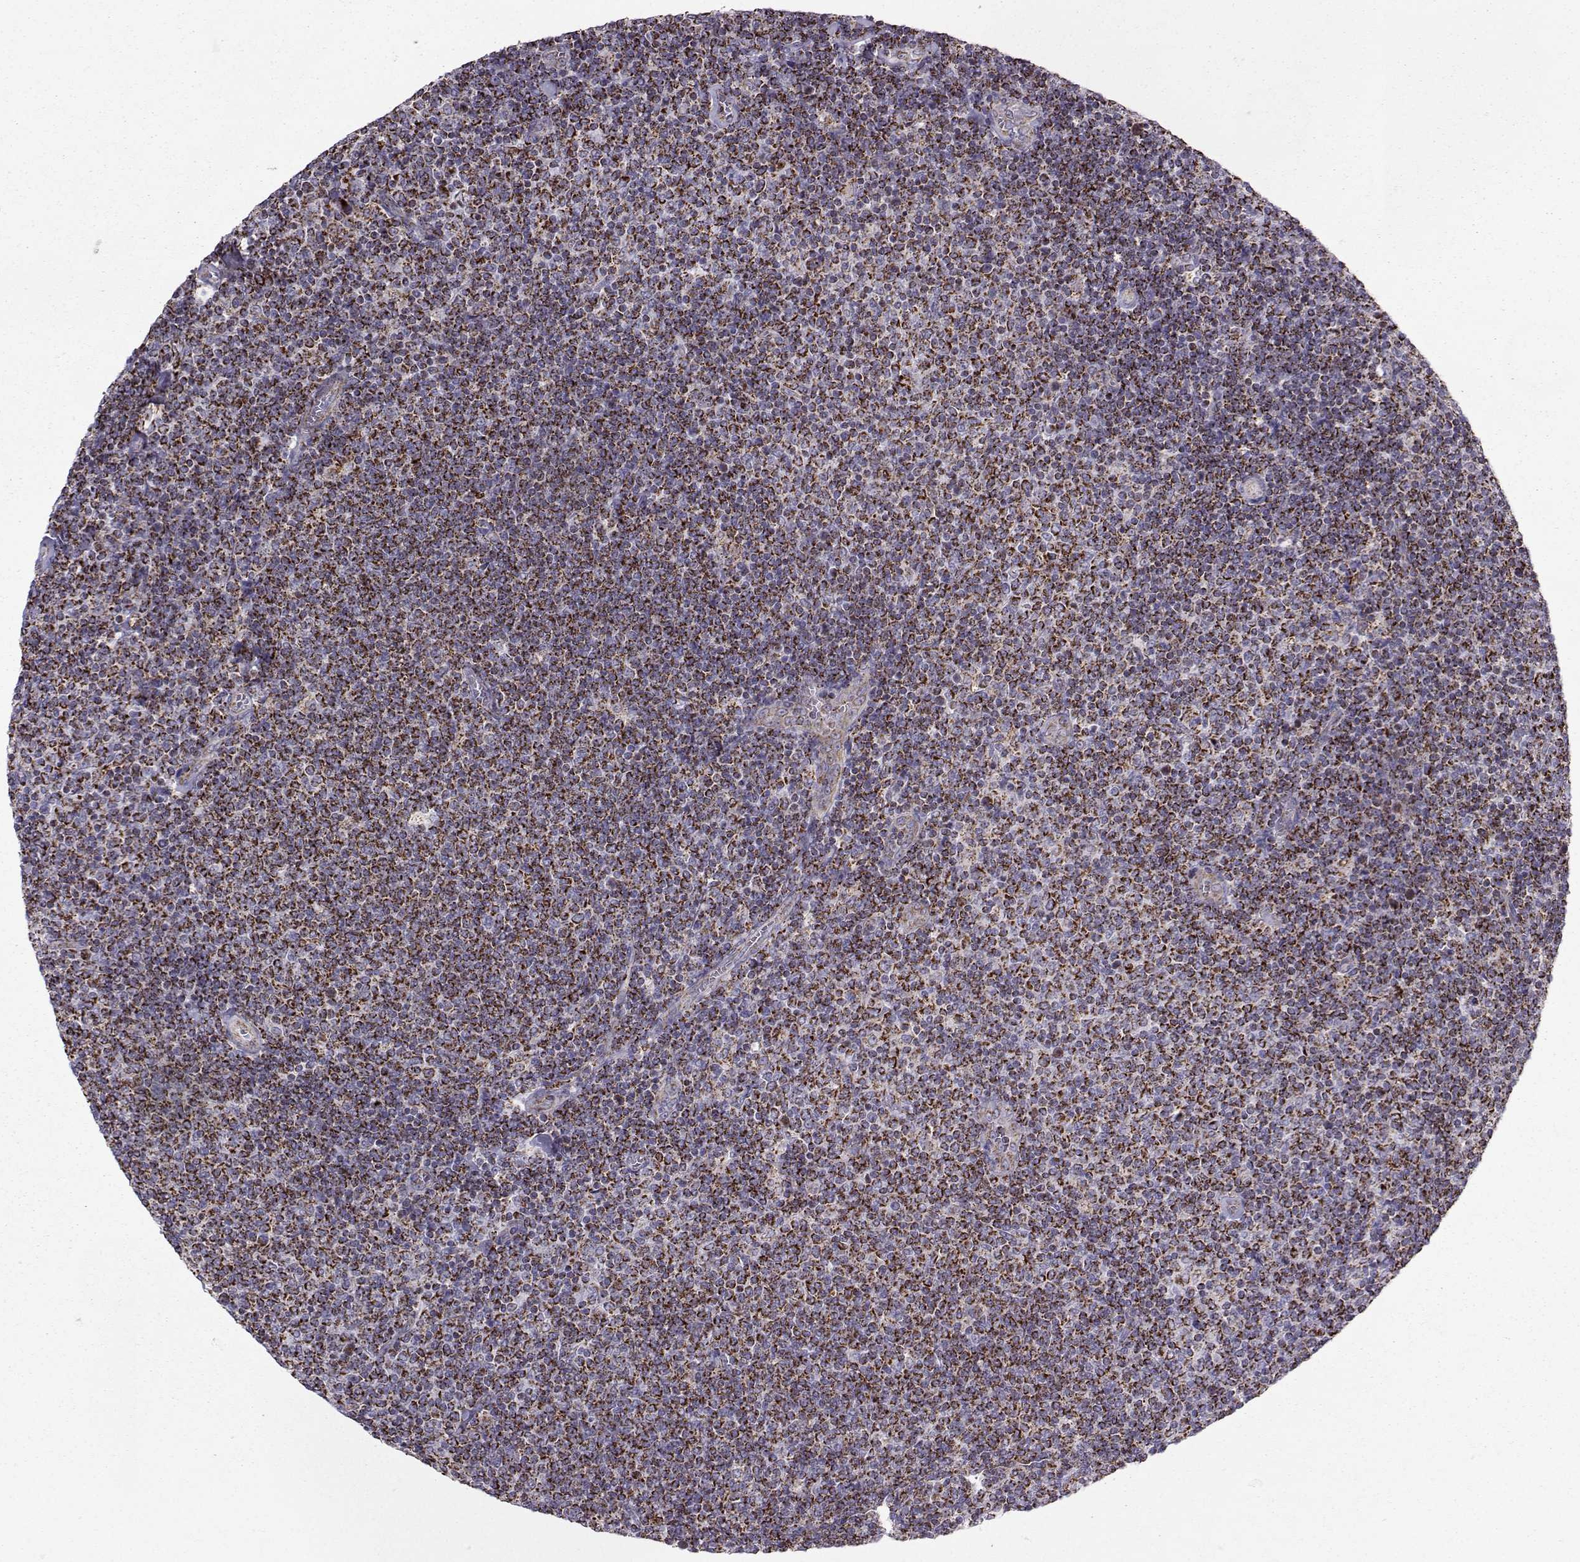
{"staining": {"intensity": "strong", "quantity": ">75%", "location": "cytoplasmic/membranous"}, "tissue": "lymphoma", "cell_type": "Tumor cells", "image_type": "cancer", "snomed": [{"axis": "morphology", "description": "Malignant lymphoma, non-Hodgkin's type, Low grade"}, {"axis": "topography", "description": "Lymph node"}], "caption": "Tumor cells reveal high levels of strong cytoplasmic/membranous positivity in approximately >75% of cells in human lymphoma. (DAB (3,3'-diaminobenzidine) IHC, brown staining for protein, blue staining for nuclei).", "gene": "NECAB3", "patient": {"sex": "male", "age": 52}}